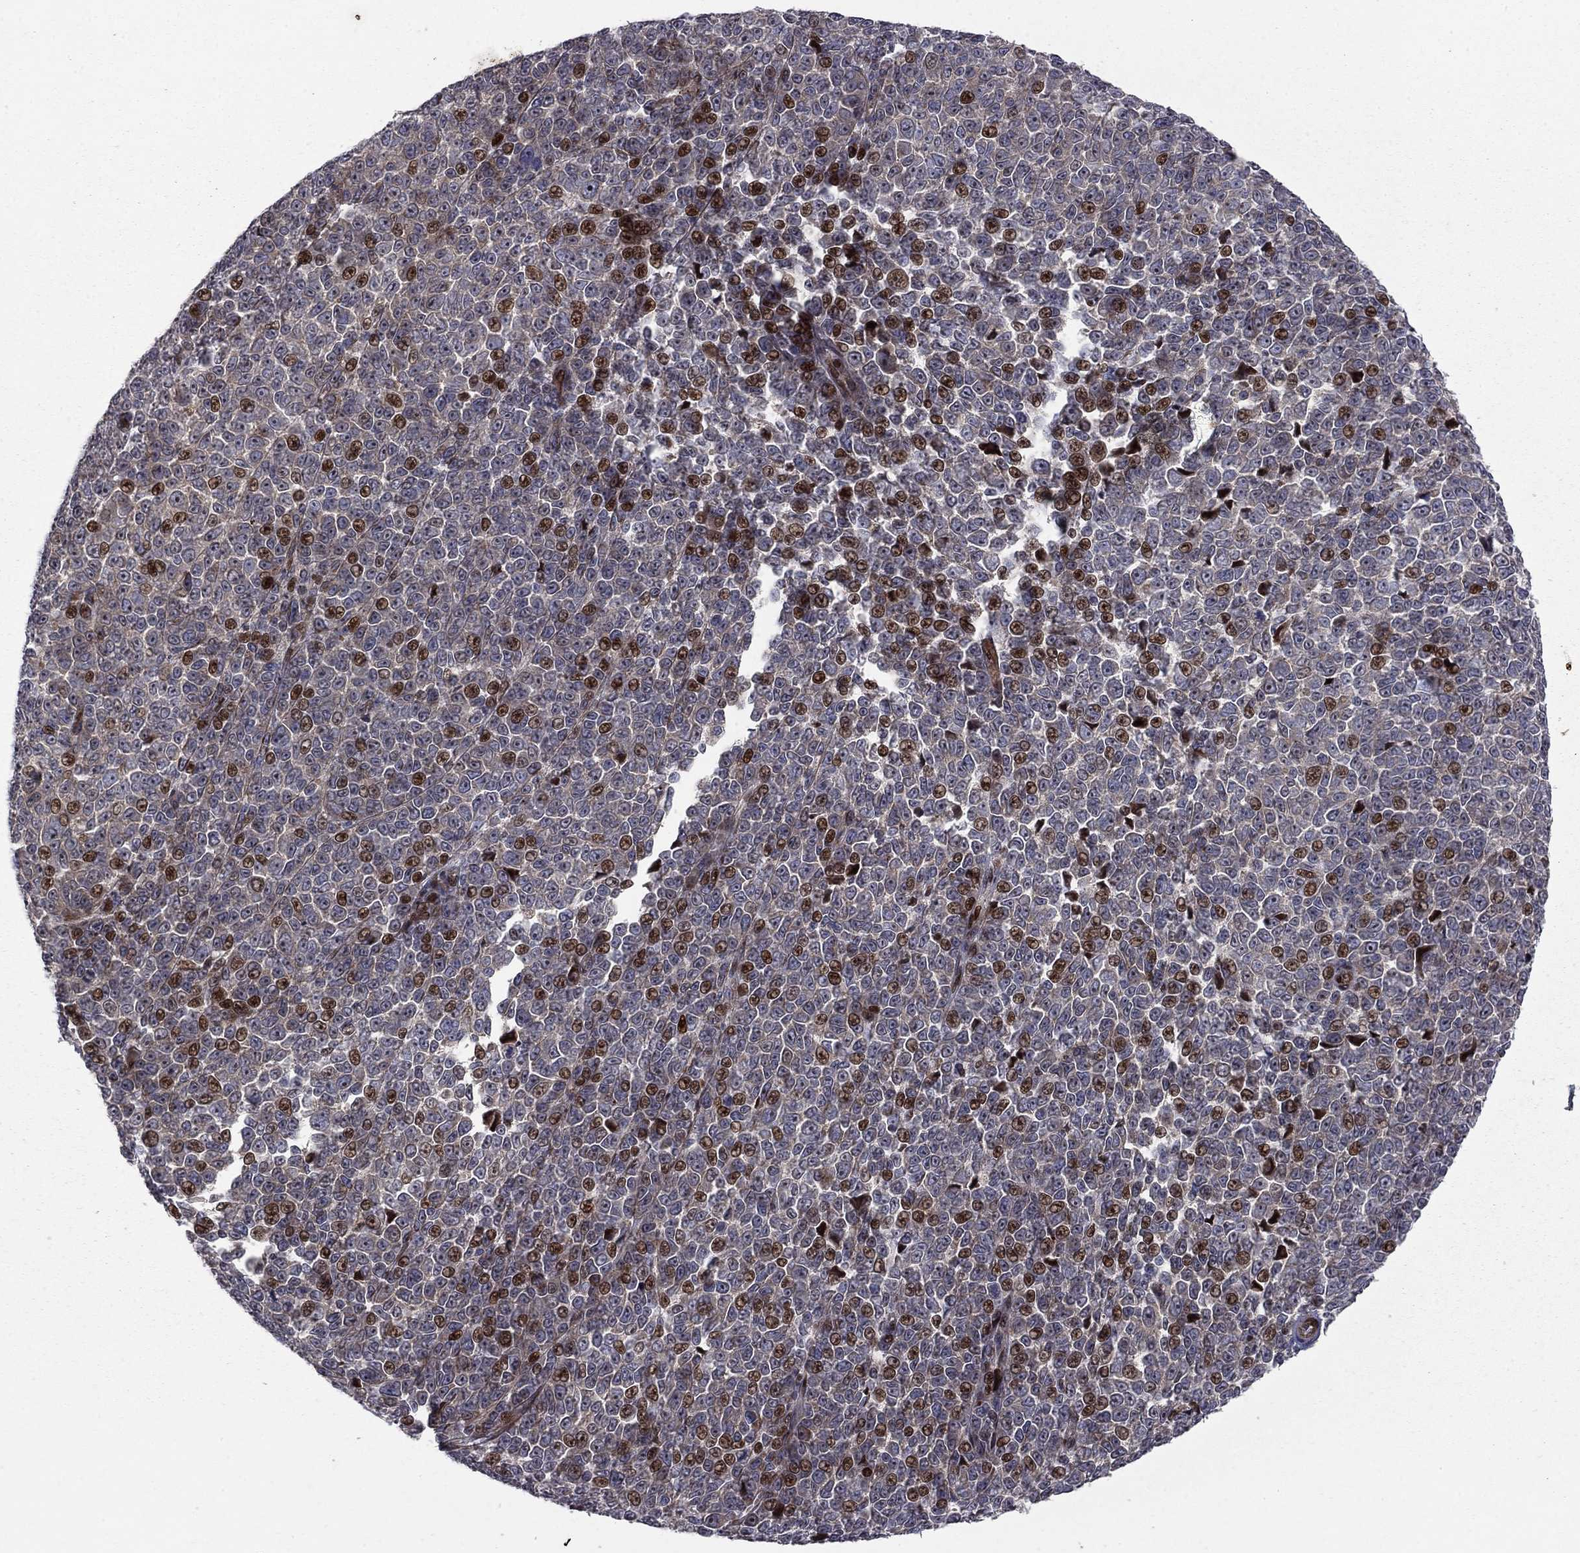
{"staining": {"intensity": "strong", "quantity": "<25%", "location": "nuclear"}, "tissue": "melanoma", "cell_type": "Tumor cells", "image_type": "cancer", "snomed": [{"axis": "morphology", "description": "Malignant melanoma, NOS"}, {"axis": "topography", "description": "Skin"}], "caption": "Strong nuclear protein expression is present in approximately <25% of tumor cells in melanoma. The staining was performed using DAB, with brown indicating positive protein expression. Nuclei are stained blue with hematoxylin.", "gene": "MIOS", "patient": {"sex": "female", "age": 95}}